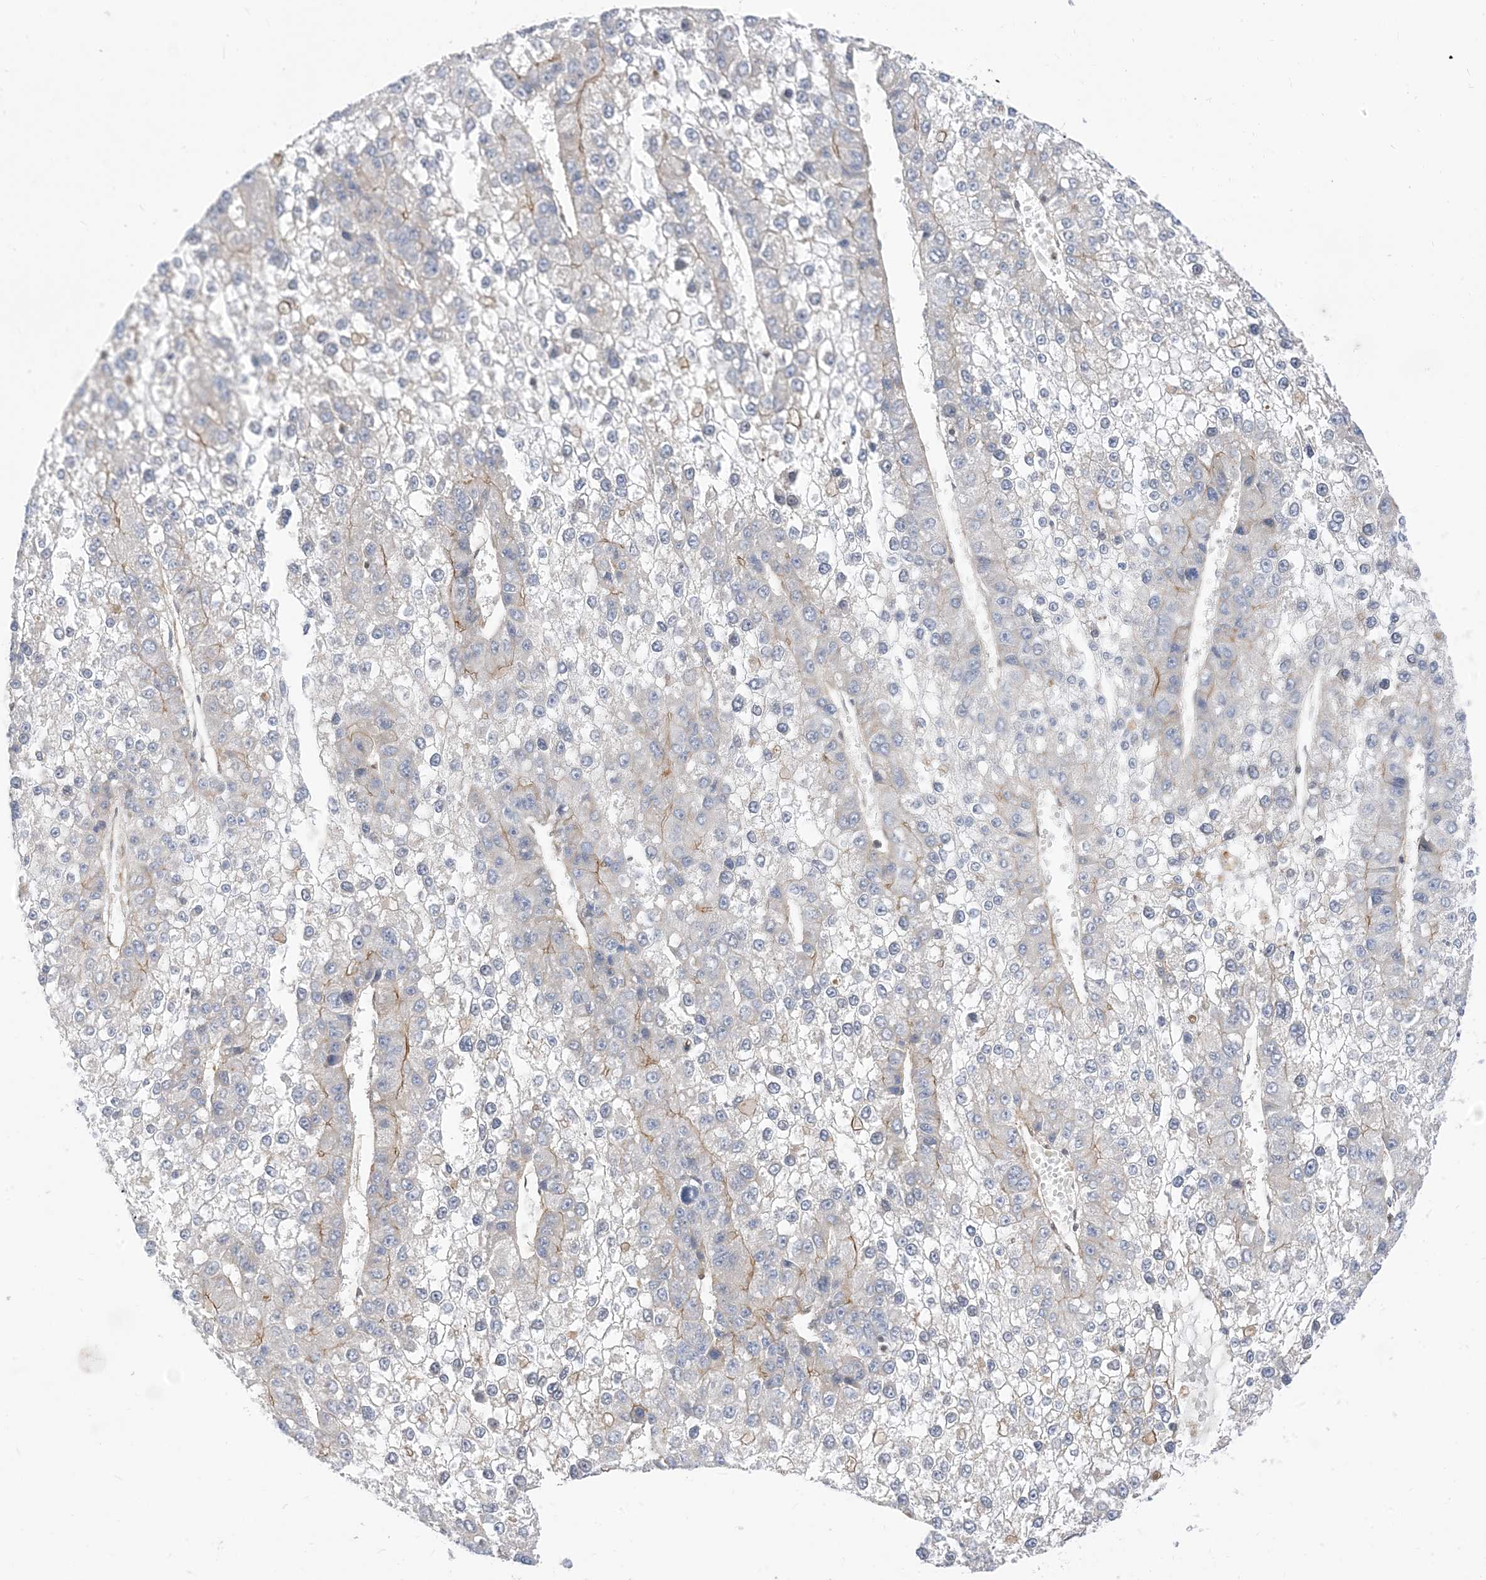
{"staining": {"intensity": "negative", "quantity": "none", "location": "none"}, "tissue": "liver cancer", "cell_type": "Tumor cells", "image_type": "cancer", "snomed": [{"axis": "morphology", "description": "Carcinoma, Hepatocellular, NOS"}, {"axis": "topography", "description": "Liver"}], "caption": "IHC histopathology image of neoplastic tissue: human hepatocellular carcinoma (liver) stained with DAB reveals no significant protein staining in tumor cells.", "gene": "TYSND1", "patient": {"sex": "female", "age": 73}}